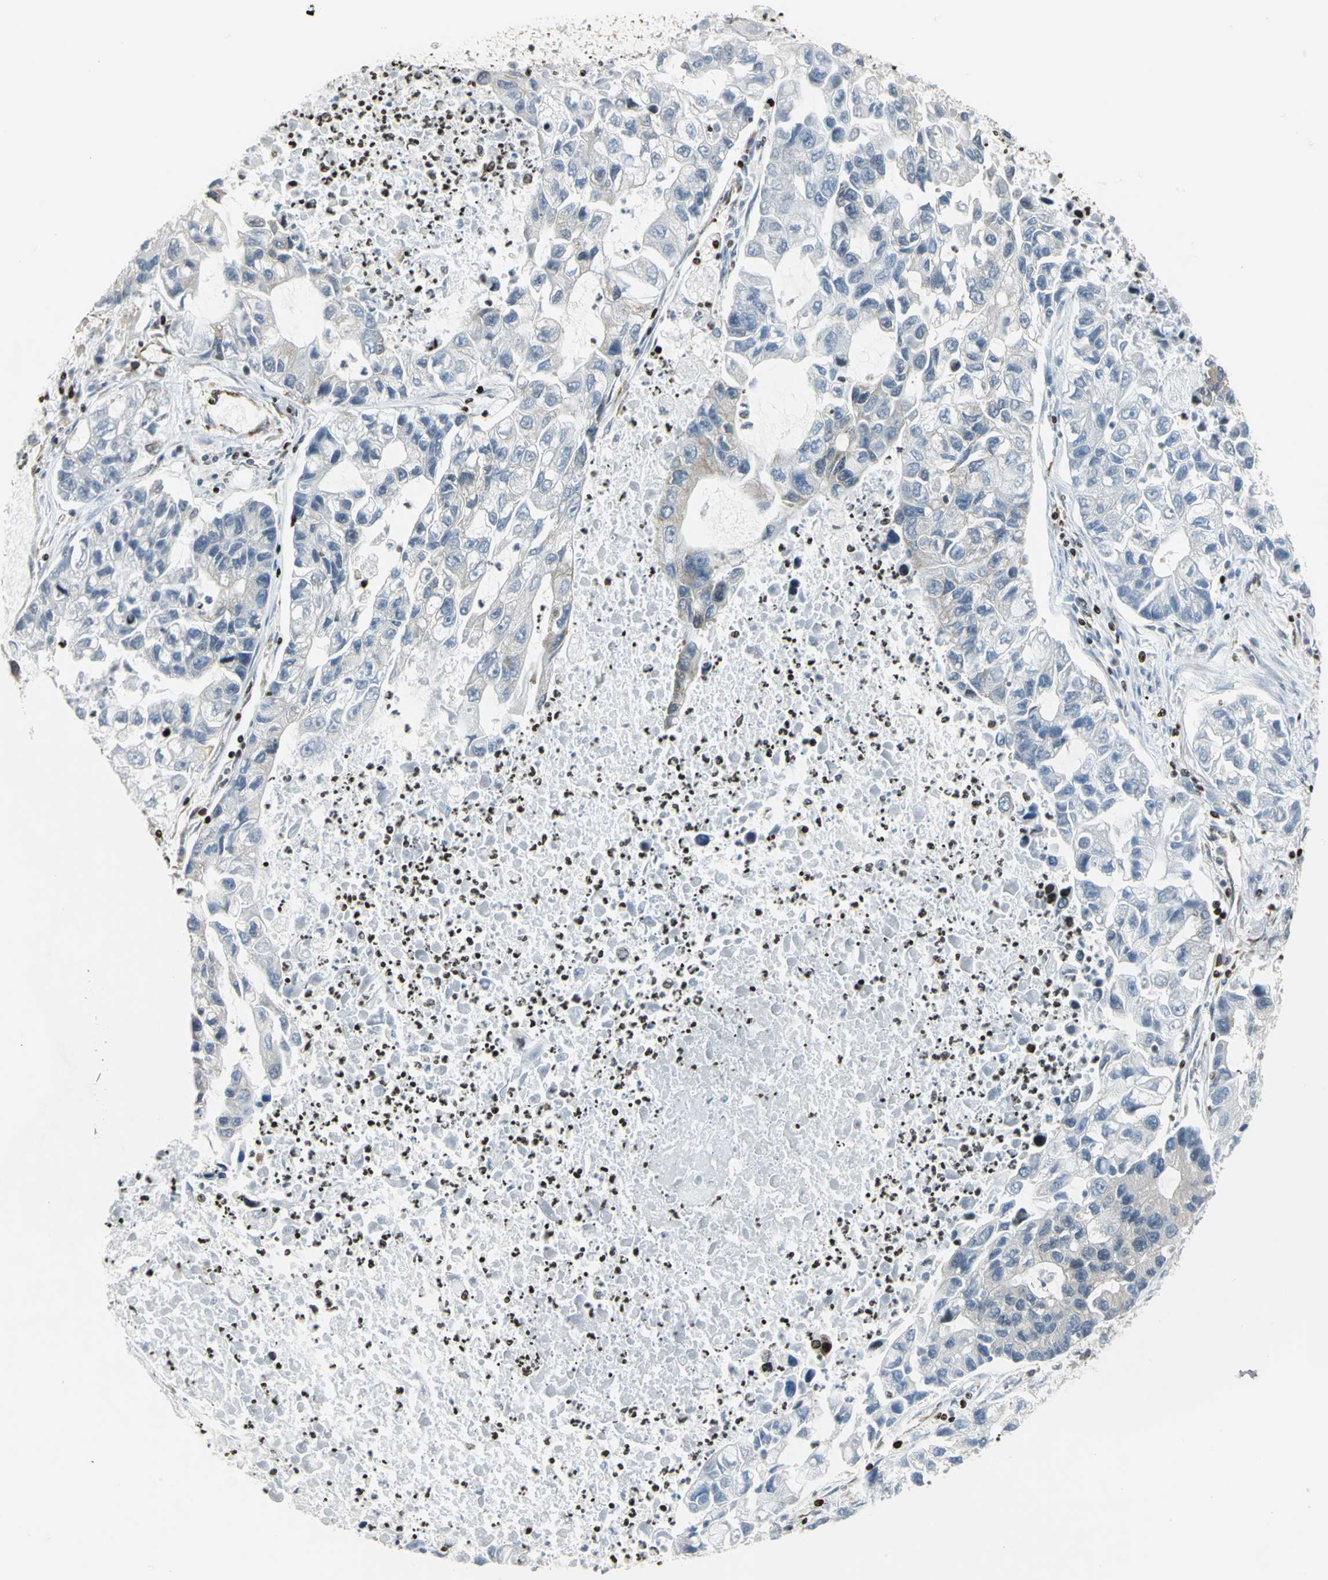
{"staining": {"intensity": "weak", "quantity": "25%-75%", "location": "cytoplasmic/membranous,nuclear"}, "tissue": "lung cancer", "cell_type": "Tumor cells", "image_type": "cancer", "snomed": [{"axis": "morphology", "description": "Adenocarcinoma, NOS"}, {"axis": "topography", "description": "Lung"}], "caption": "Protein expression analysis of lung cancer displays weak cytoplasmic/membranous and nuclear expression in approximately 25%-75% of tumor cells.", "gene": "HMGB1", "patient": {"sex": "female", "age": 51}}